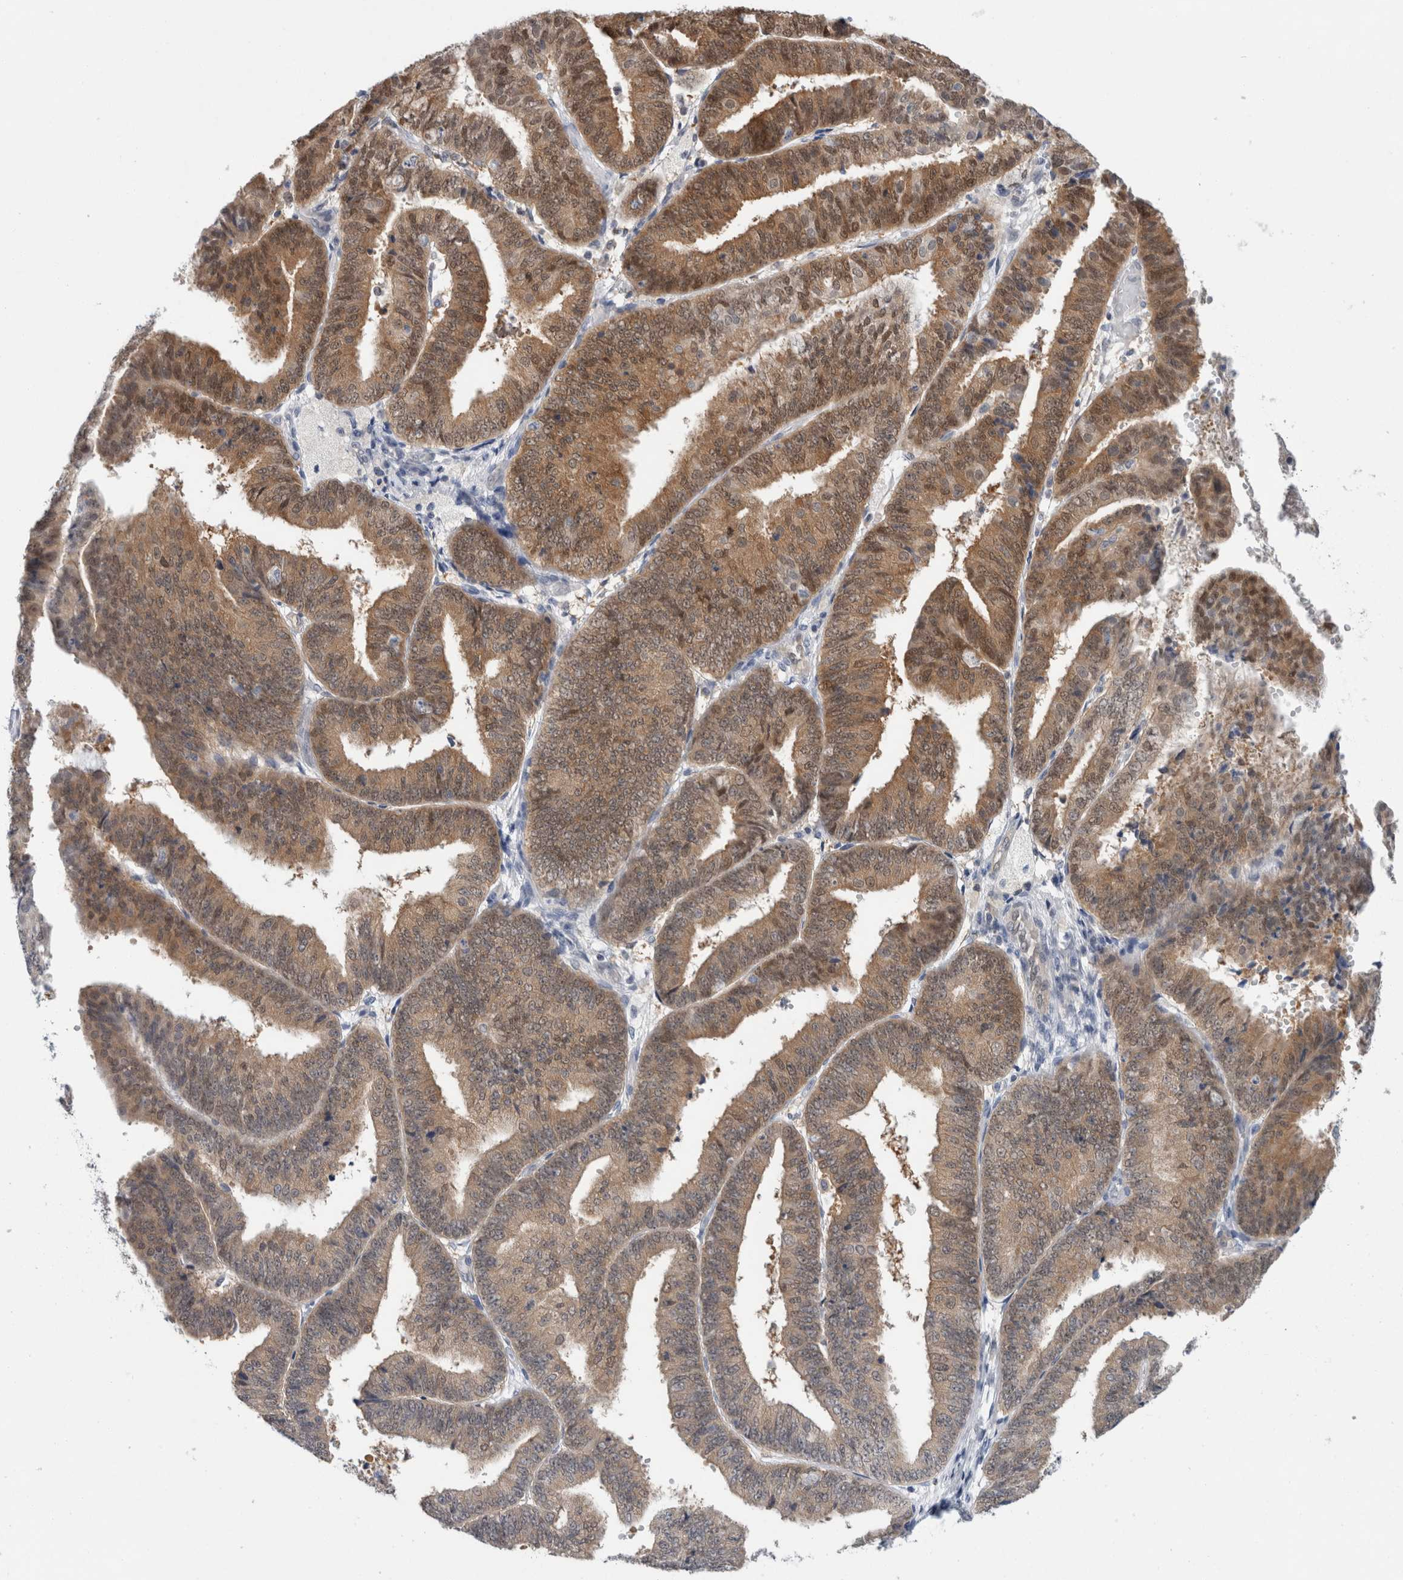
{"staining": {"intensity": "moderate", "quantity": ">75%", "location": "cytoplasmic/membranous,nuclear"}, "tissue": "endometrial cancer", "cell_type": "Tumor cells", "image_type": "cancer", "snomed": [{"axis": "morphology", "description": "Adenocarcinoma, NOS"}, {"axis": "topography", "description": "Endometrium"}], "caption": "This is a photomicrograph of immunohistochemistry (IHC) staining of adenocarcinoma (endometrial), which shows moderate positivity in the cytoplasmic/membranous and nuclear of tumor cells.", "gene": "CASP6", "patient": {"sex": "female", "age": 63}}